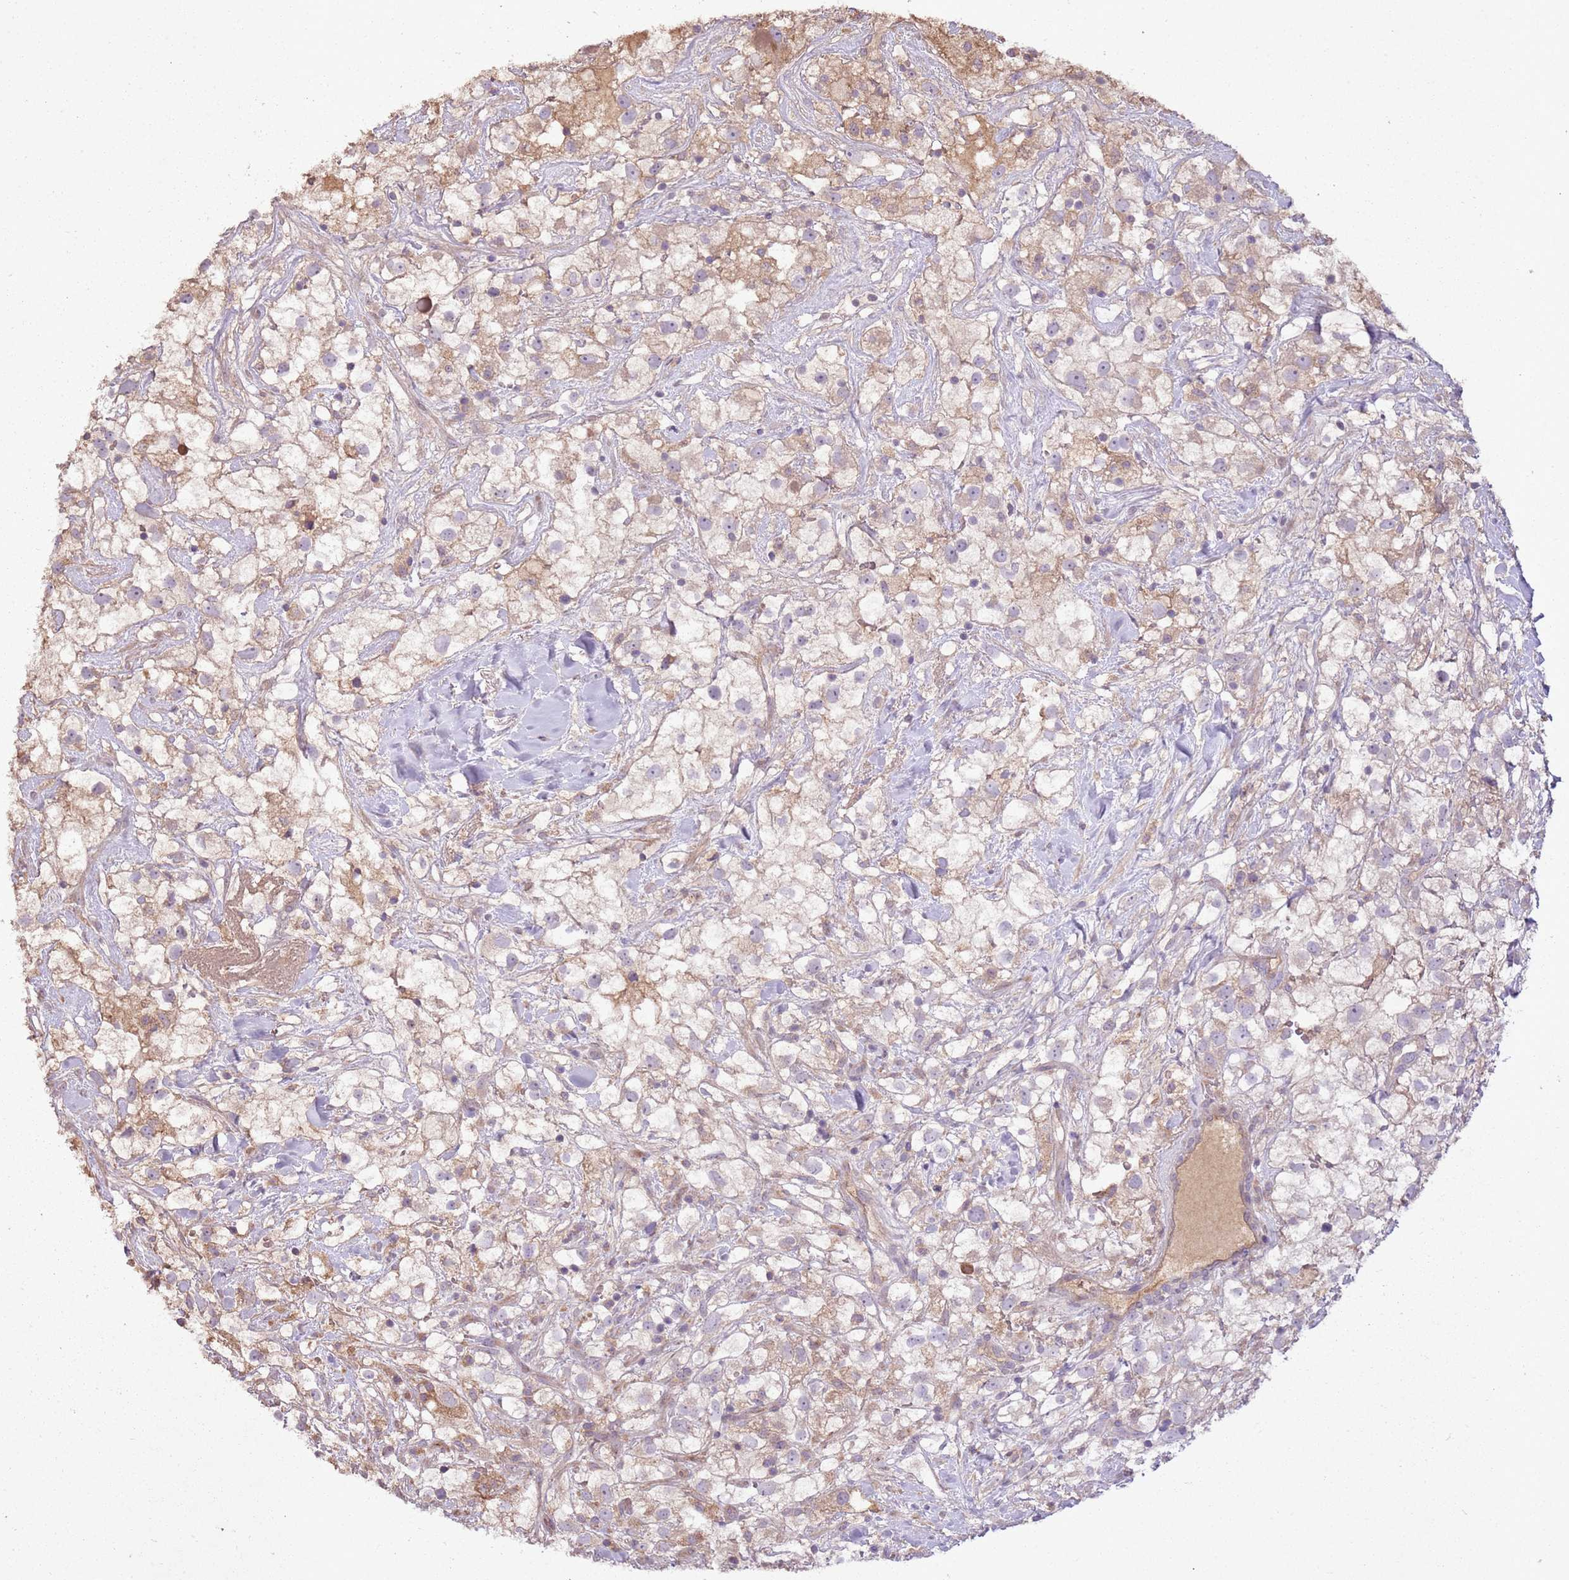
{"staining": {"intensity": "weak", "quantity": "25%-75%", "location": "cytoplasmic/membranous"}, "tissue": "renal cancer", "cell_type": "Tumor cells", "image_type": "cancer", "snomed": [{"axis": "morphology", "description": "Adenocarcinoma, NOS"}, {"axis": "topography", "description": "Kidney"}], "caption": "Brown immunohistochemical staining in human adenocarcinoma (renal) exhibits weak cytoplasmic/membranous expression in about 25%-75% of tumor cells.", "gene": "ANKRD24", "patient": {"sex": "male", "age": 59}}